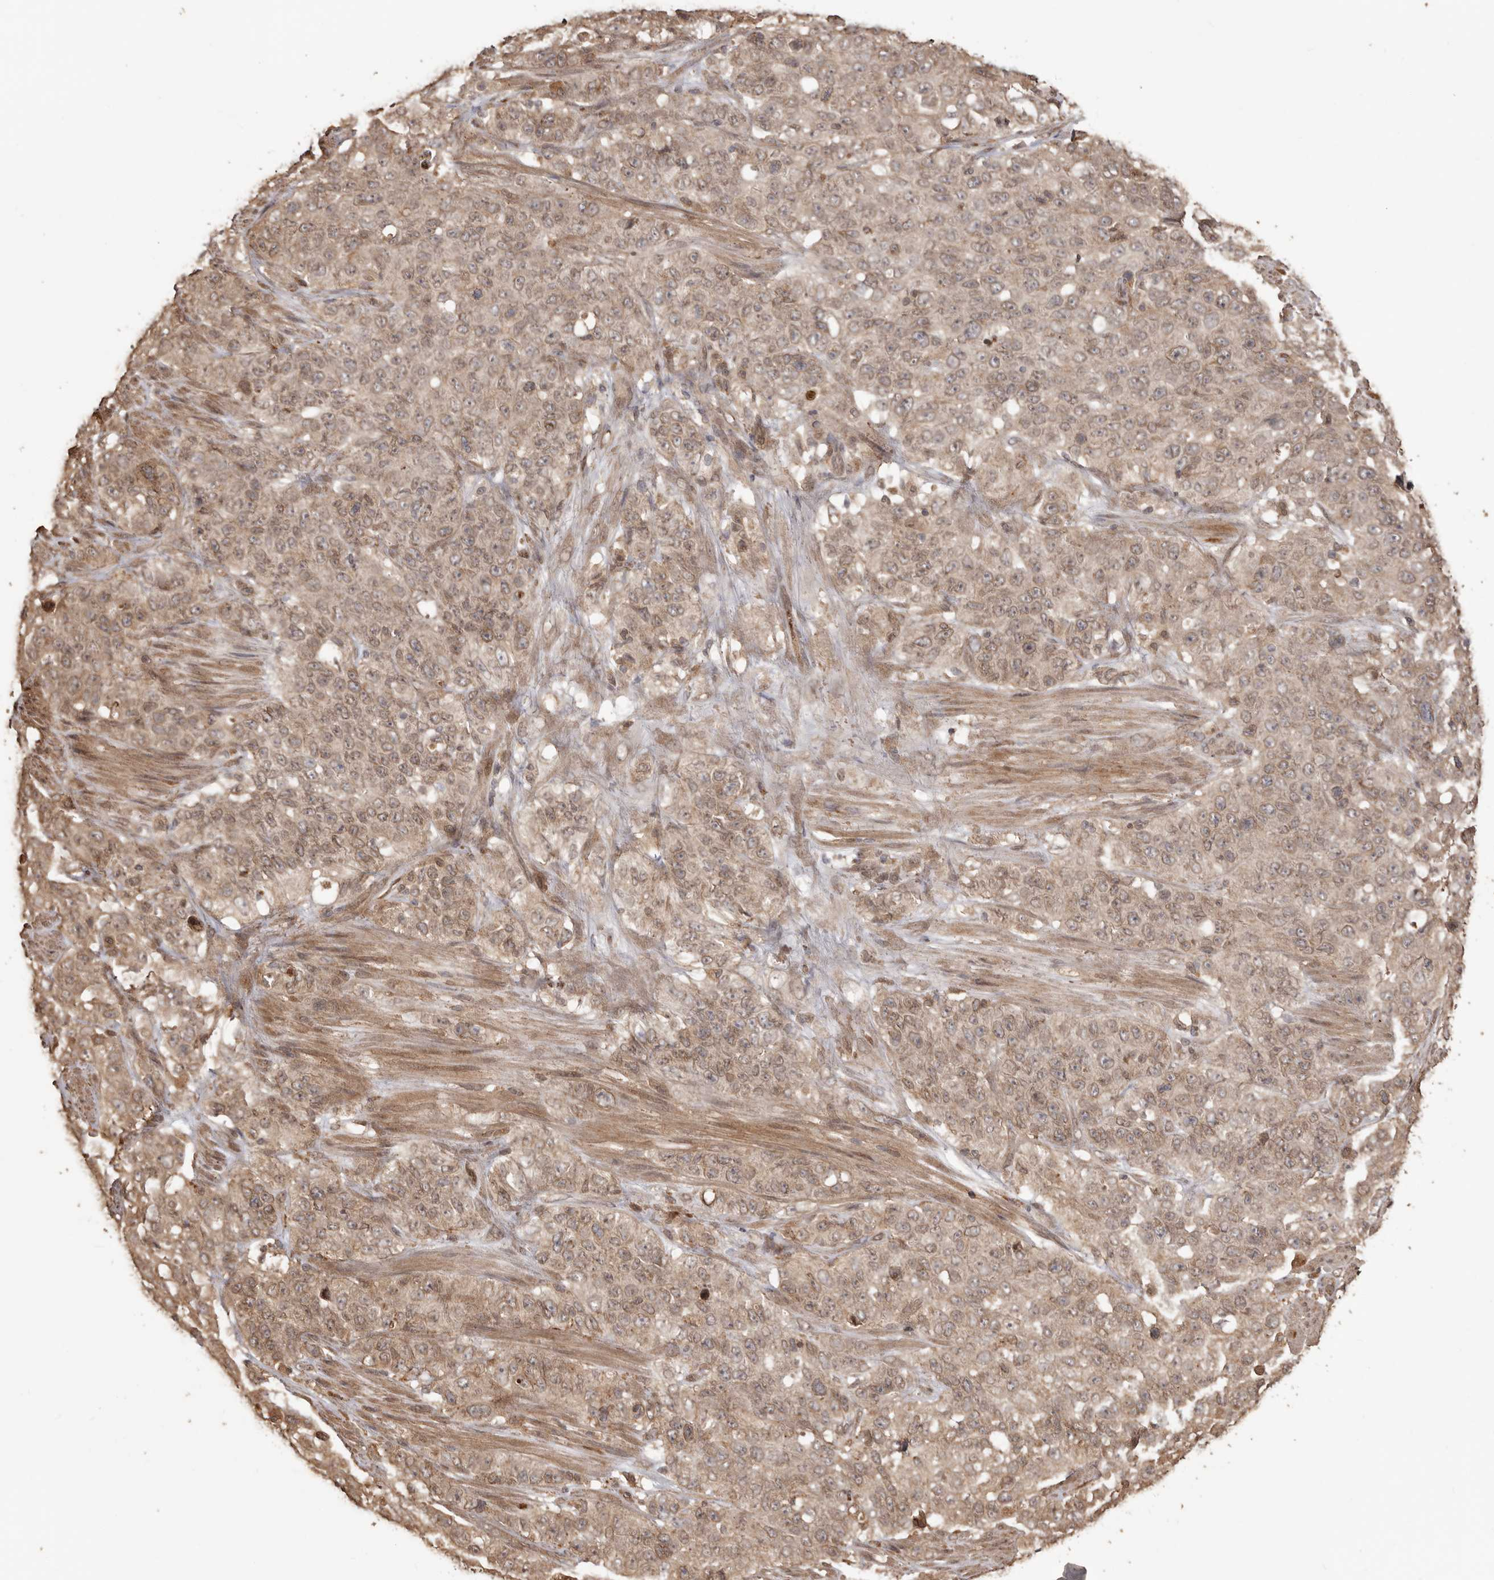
{"staining": {"intensity": "weak", "quantity": ">75%", "location": "nuclear"}, "tissue": "stomach cancer", "cell_type": "Tumor cells", "image_type": "cancer", "snomed": [{"axis": "morphology", "description": "Adenocarcinoma, NOS"}, {"axis": "topography", "description": "Stomach"}], "caption": "Immunohistochemistry (IHC) staining of stomach cancer, which displays low levels of weak nuclear positivity in approximately >75% of tumor cells indicating weak nuclear protein positivity. The staining was performed using DAB (3,3'-diaminobenzidine) (brown) for protein detection and nuclei were counterstained in hematoxylin (blue).", "gene": "NUP43", "patient": {"sex": "male", "age": 48}}